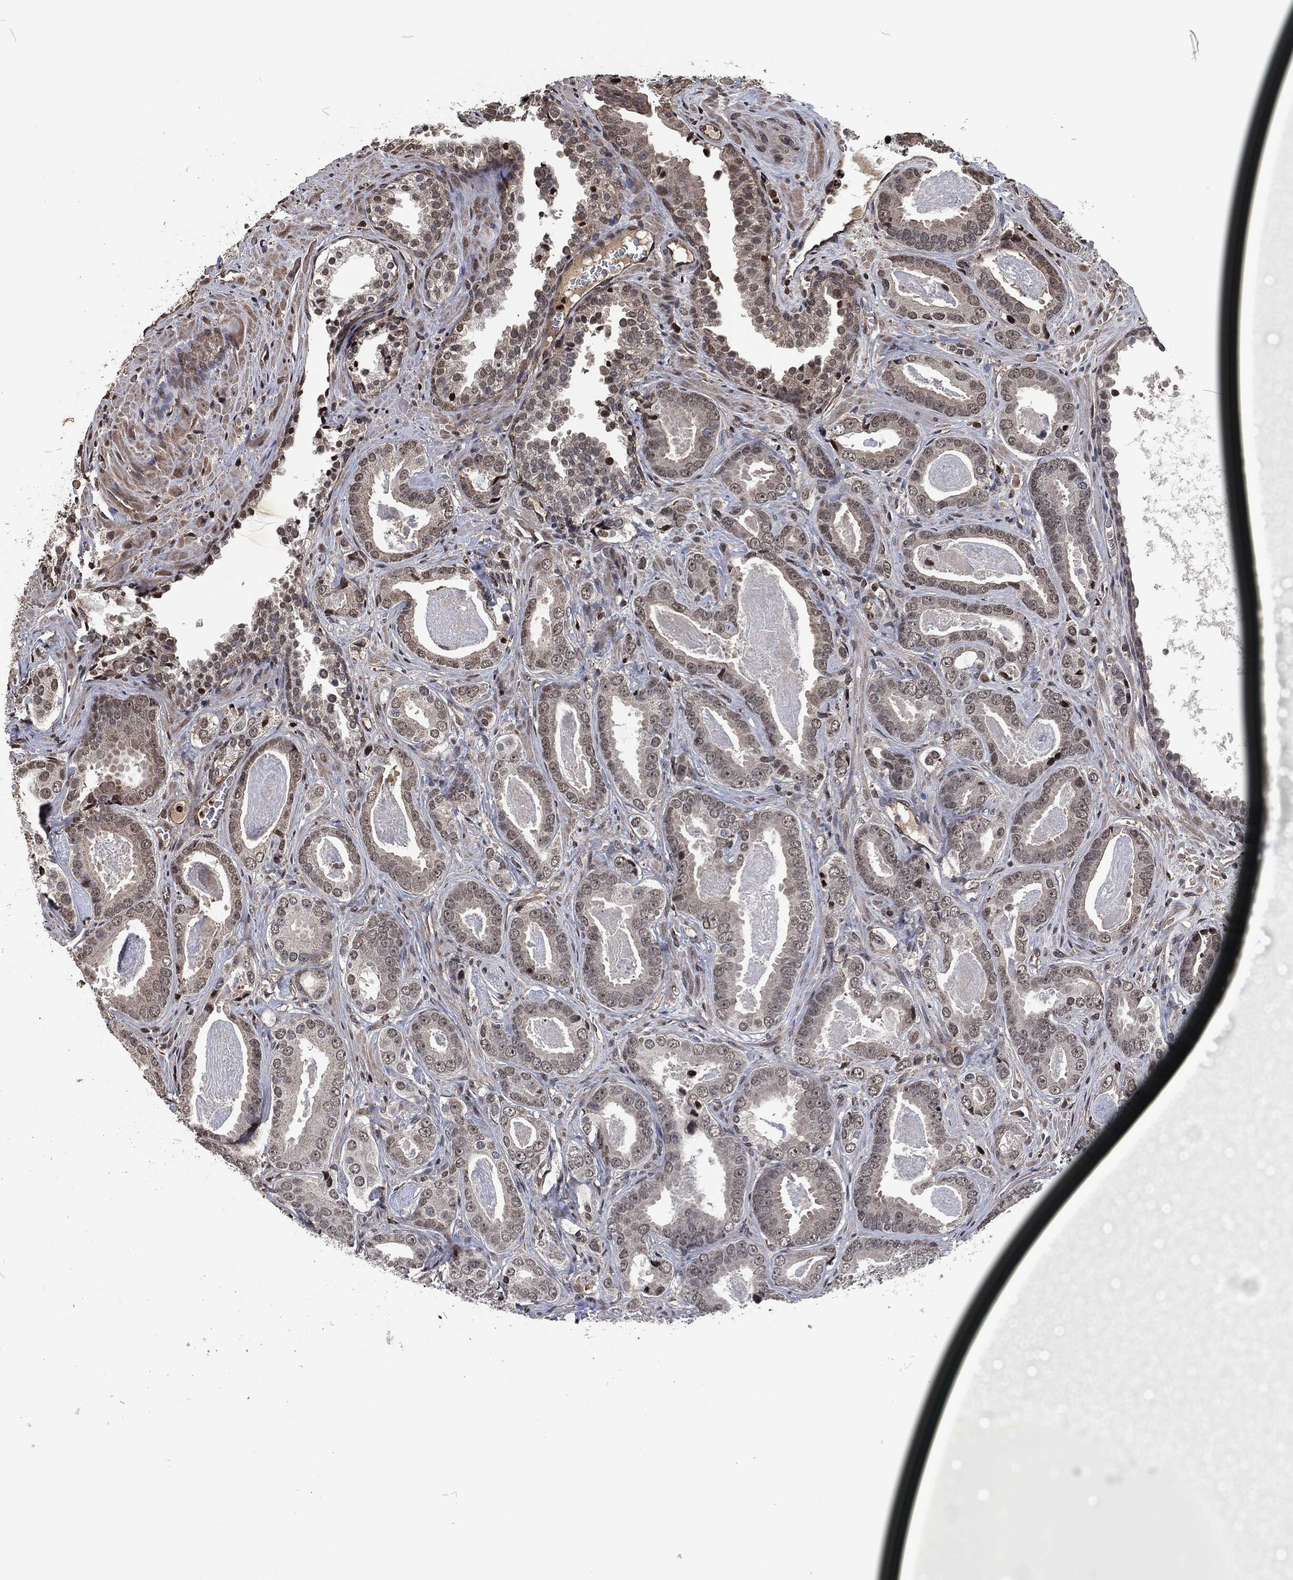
{"staining": {"intensity": "strong", "quantity": "<25%", "location": "nuclear"}, "tissue": "prostate cancer", "cell_type": "Tumor cells", "image_type": "cancer", "snomed": [{"axis": "morphology", "description": "Adenocarcinoma, NOS"}, {"axis": "topography", "description": "Prostate"}], "caption": "Strong nuclear positivity is seen in approximately <25% of tumor cells in prostate cancer.", "gene": "SNAI1", "patient": {"sex": "male", "age": 61}}